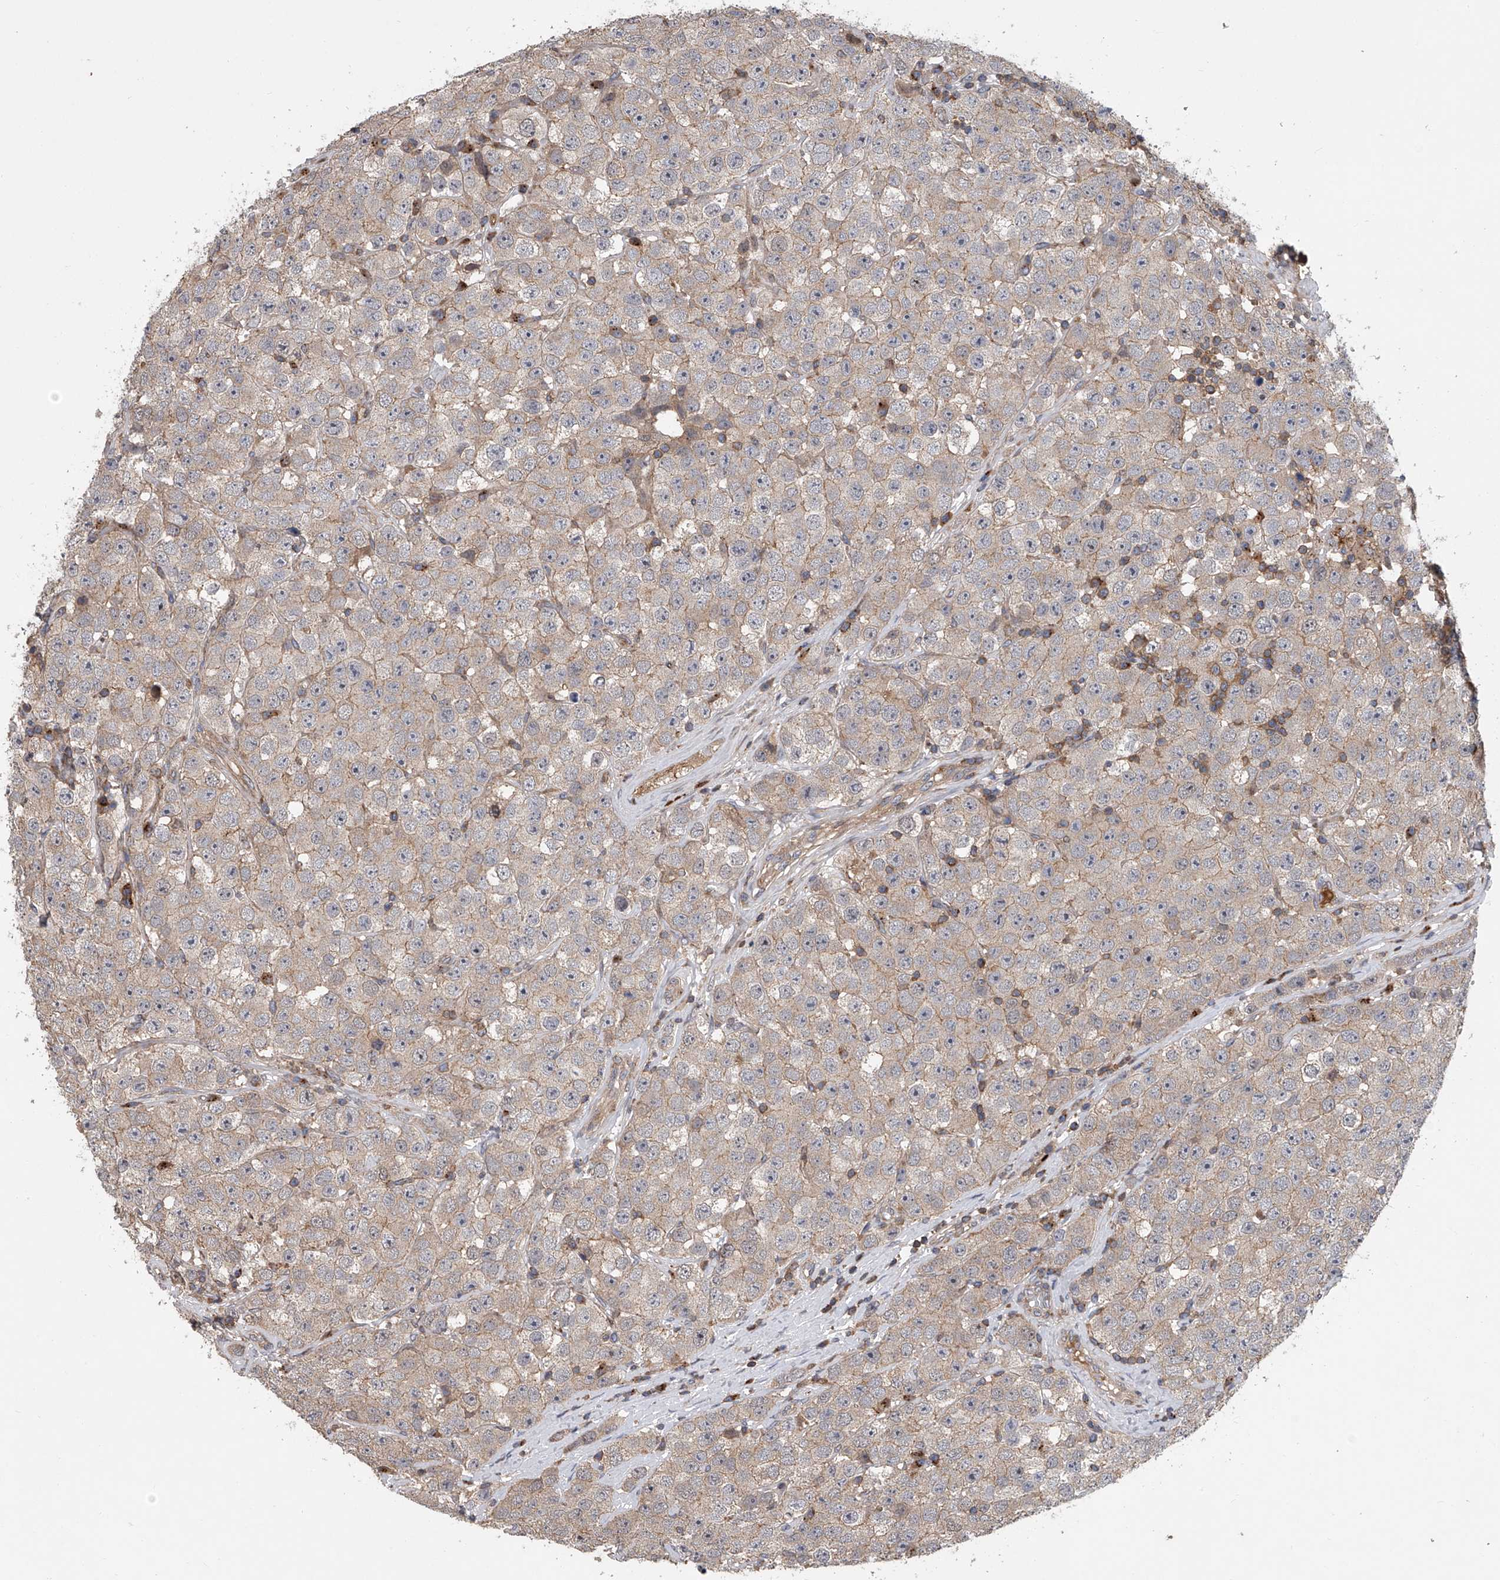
{"staining": {"intensity": "weak", "quantity": "25%-75%", "location": "cytoplasmic/membranous"}, "tissue": "testis cancer", "cell_type": "Tumor cells", "image_type": "cancer", "snomed": [{"axis": "morphology", "description": "Seminoma, NOS"}, {"axis": "topography", "description": "Testis"}], "caption": "Testis cancer (seminoma) stained with DAB IHC exhibits low levels of weak cytoplasmic/membranous expression in approximately 25%-75% of tumor cells. Nuclei are stained in blue.", "gene": "USP47", "patient": {"sex": "male", "age": 28}}